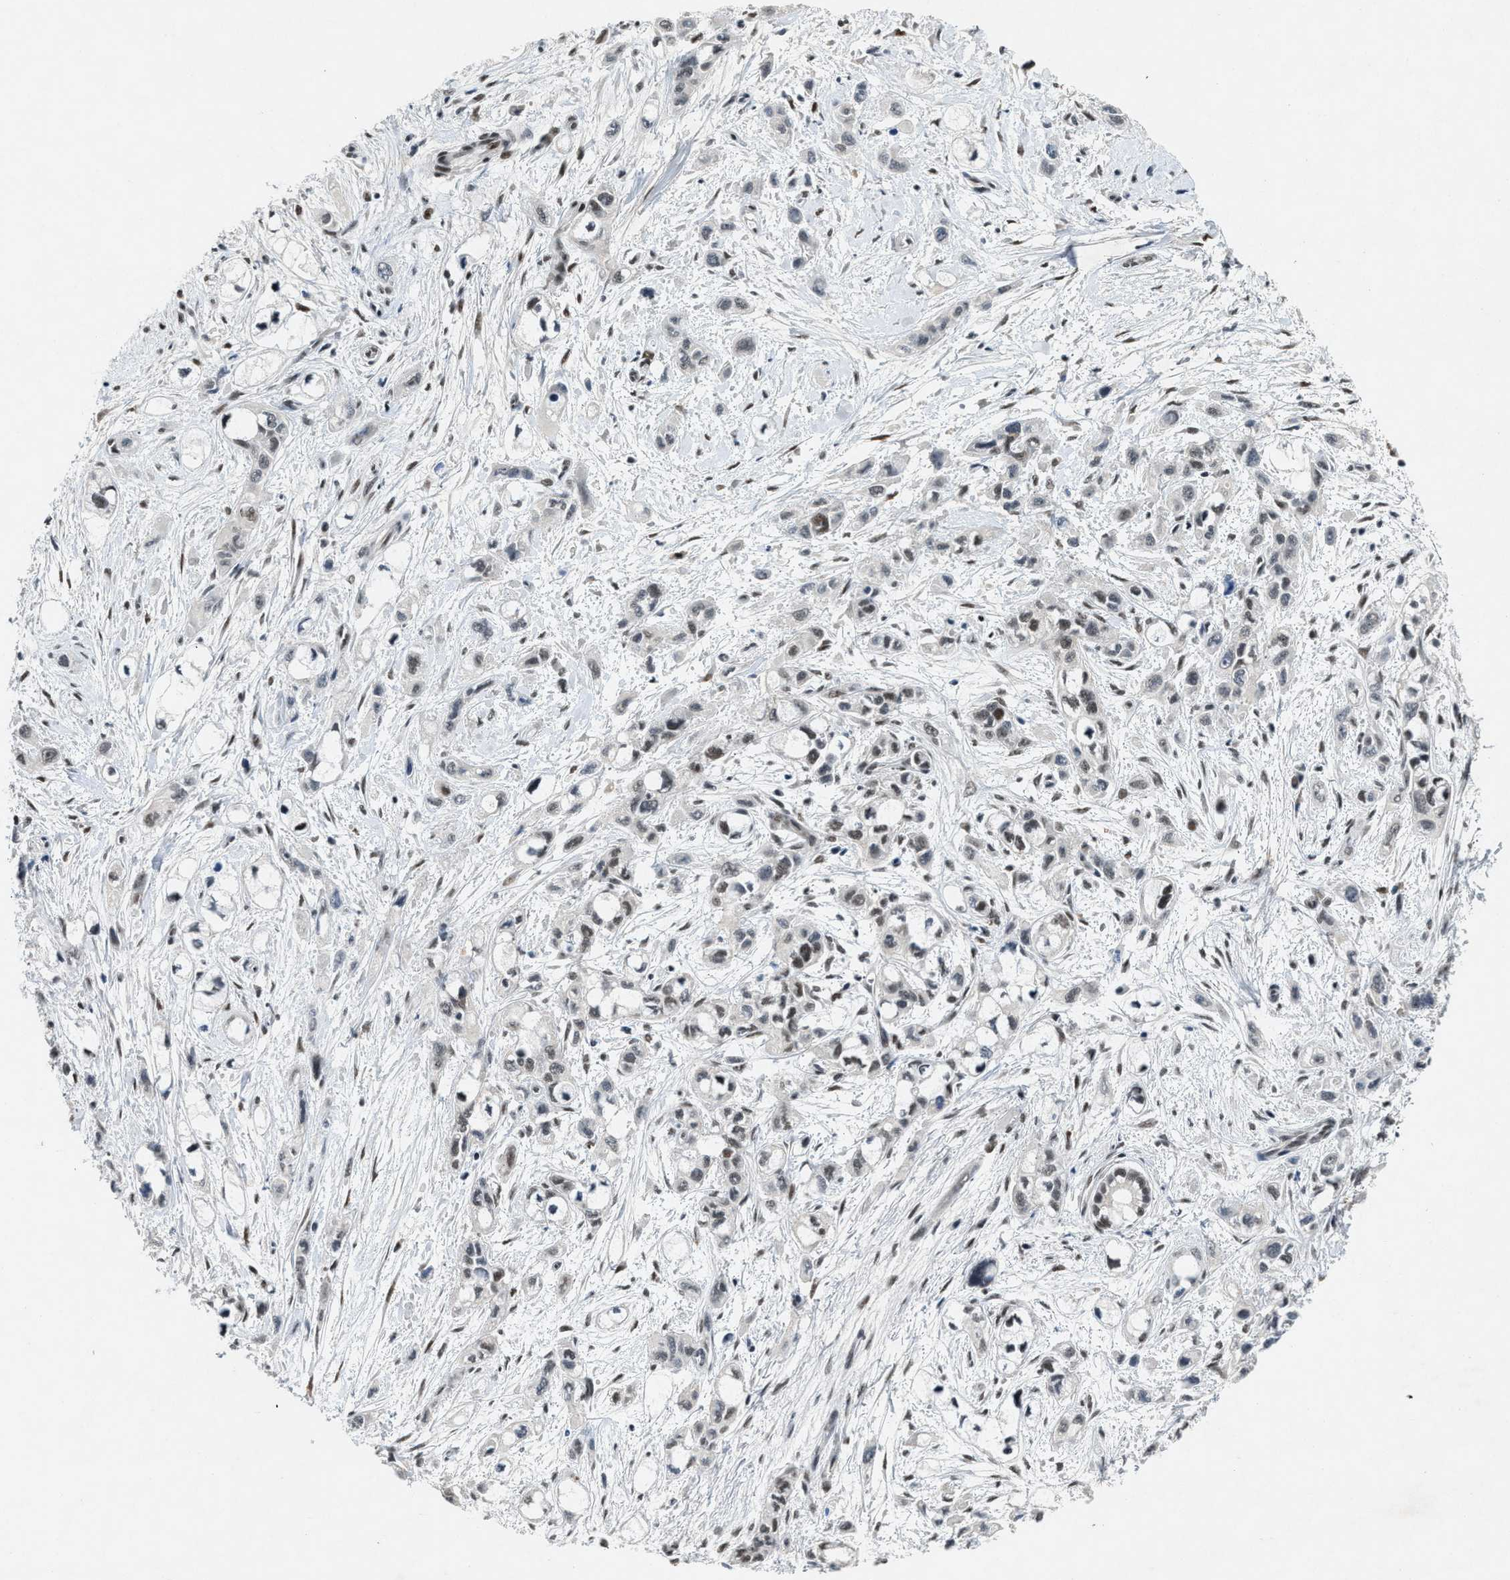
{"staining": {"intensity": "weak", "quantity": ">75%", "location": "nuclear"}, "tissue": "pancreatic cancer", "cell_type": "Tumor cells", "image_type": "cancer", "snomed": [{"axis": "morphology", "description": "Adenocarcinoma, NOS"}, {"axis": "topography", "description": "Pancreas"}], "caption": "Protein expression analysis of adenocarcinoma (pancreatic) reveals weak nuclear staining in approximately >75% of tumor cells.", "gene": "NCOA1", "patient": {"sex": "male", "age": 74}}